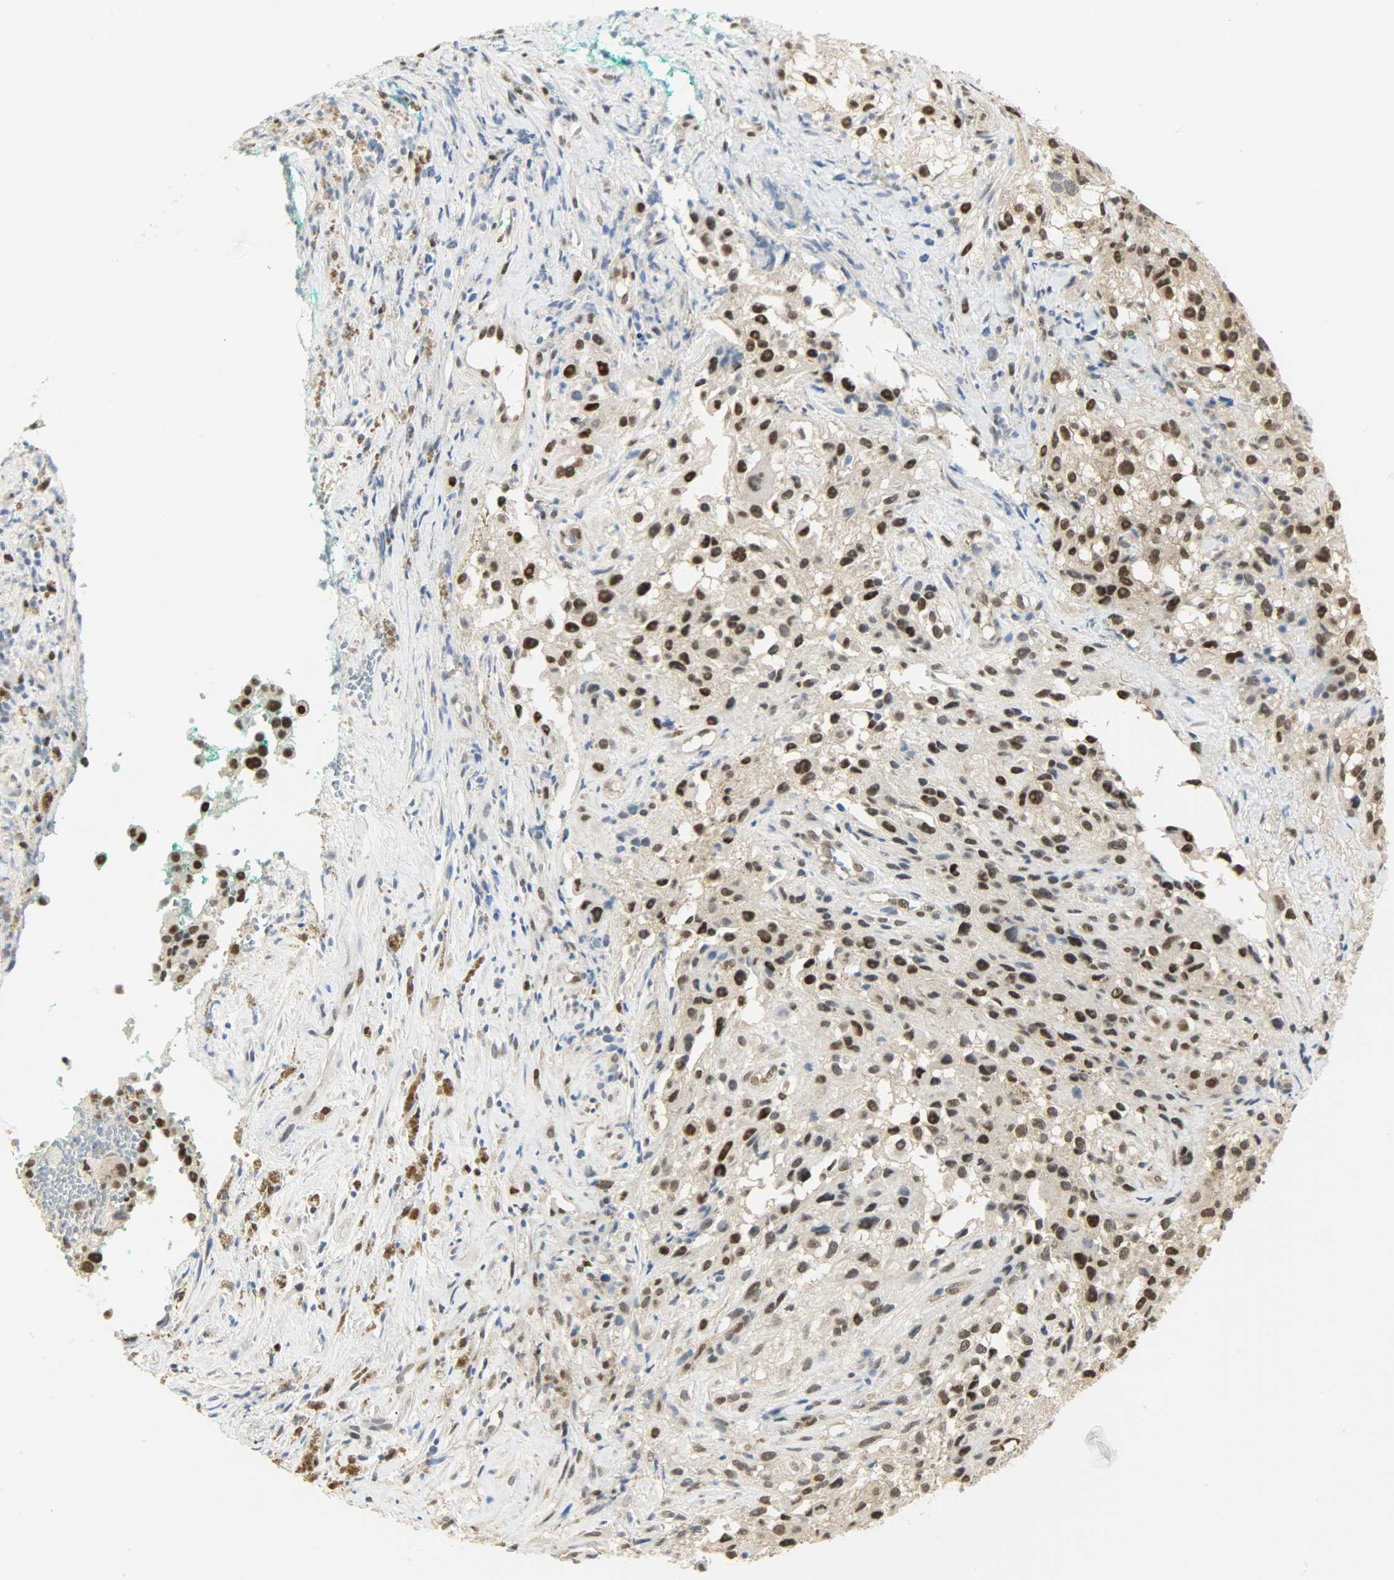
{"staining": {"intensity": "strong", "quantity": "25%-75%", "location": "nuclear"}, "tissue": "melanoma", "cell_type": "Tumor cells", "image_type": "cancer", "snomed": [{"axis": "morphology", "description": "Necrosis, NOS"}, {"axis": "morphology", "description": "Malignant melanoma, NOS"}, {"axis": "topography", "description": "Skin"}], "caption": "Melanoma was stained to show a protein in brown. There is high levels of strong nuclear expression in about 25%-75% of tumor cells.", "gene": "NPEPL1", "patient": {"sex": "female", "age": 87}}